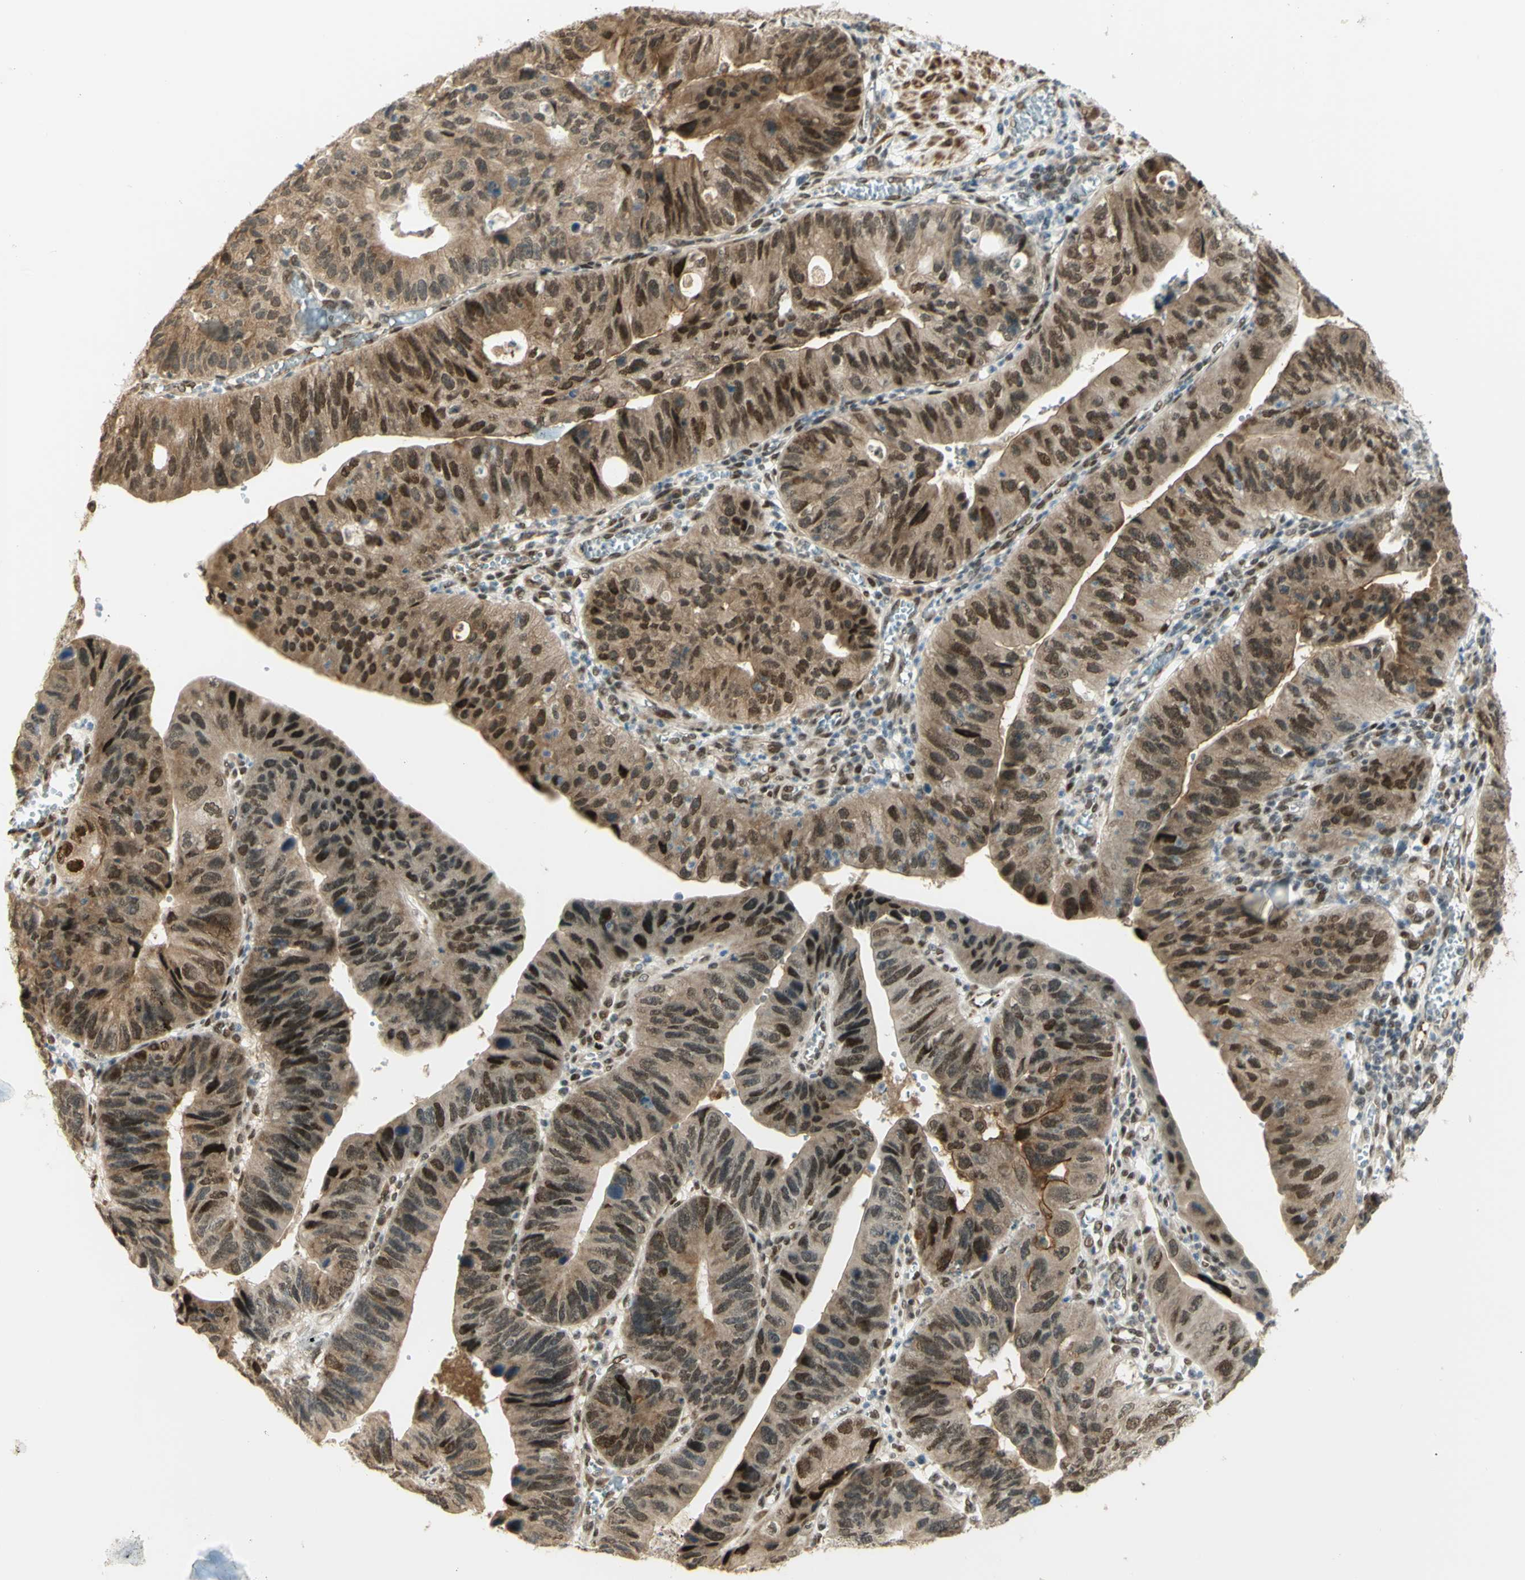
{"staining": {"intensity": "strong", "quantity": ">75%", "location": "cytoplasmic/membranous,nuclear"}, "tissue": "stomach cancer", "cell_type": "Tumor cells", "image_type": "cancer", "snomed": [{"axis": "morphology", "description": "Adenocarcinoma, NOS"}, {"axis": "topography", "description": "Stomach"}], "caption": "Approximately >75% of tumor cells in adenocarcinoma (stomach) show strong cytoplasmic/membranous and nuclear protein expression as visualized by brown immunohistochemical staining.", "gene": "DDX1", "patient": {"sex": "male", "age": 59}}